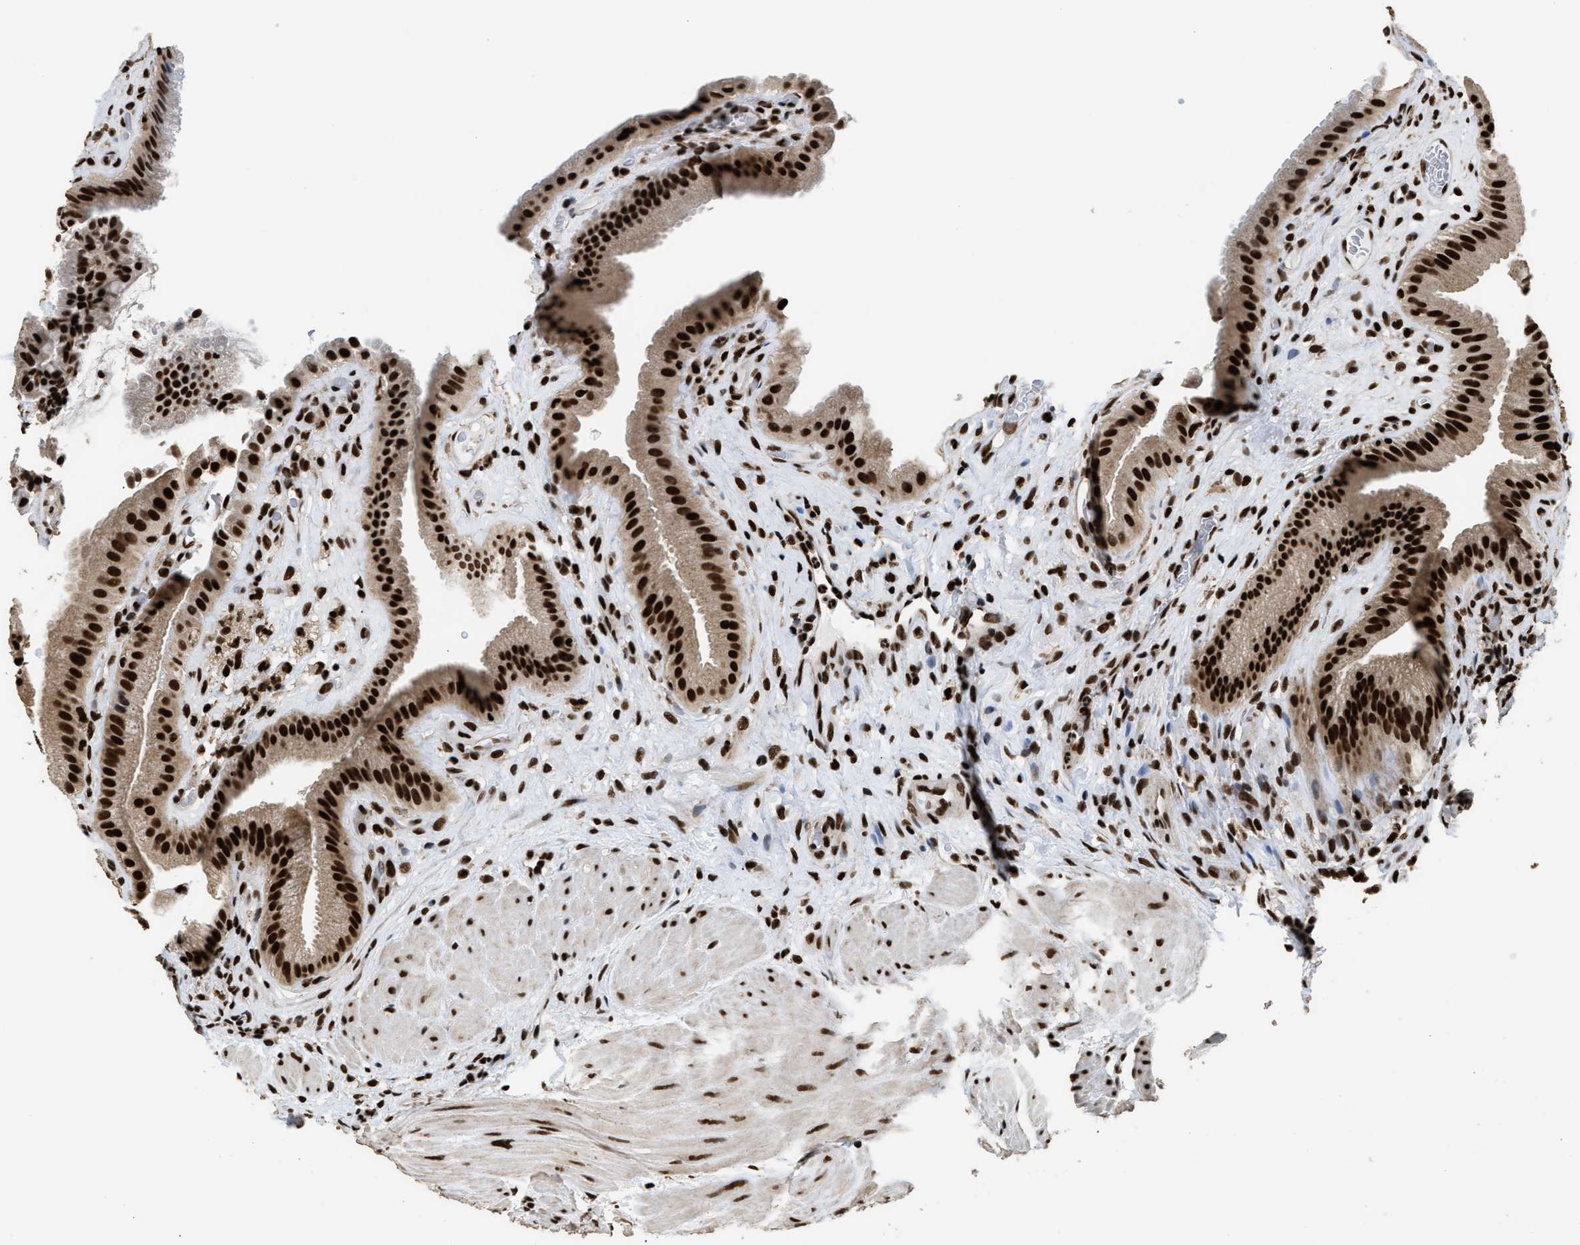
{"staining": {"intensity": "strong", "quantity": ">75%", "location": "cytoplasmic/membranous,nuclear"}, "tissue": "gallbladder", "cell_type": "Glandular cells", "image_type": "normal", "snomed": [{"axis": "morphology", "description": "Normal tissue, NOS"}, {"axis": "topography", "description": "Gallbladder"}], "caption": "Brown immunohistochemical staining in benign human gallbladder exhibits strong cytoplasmic/membranous,nuclear expression in about >75% of glandular cells. (DAB IHC with brightfield microscopy, high magnification).", "gene": "RAD21", "patient": {"sex": "male", "age": 49}}